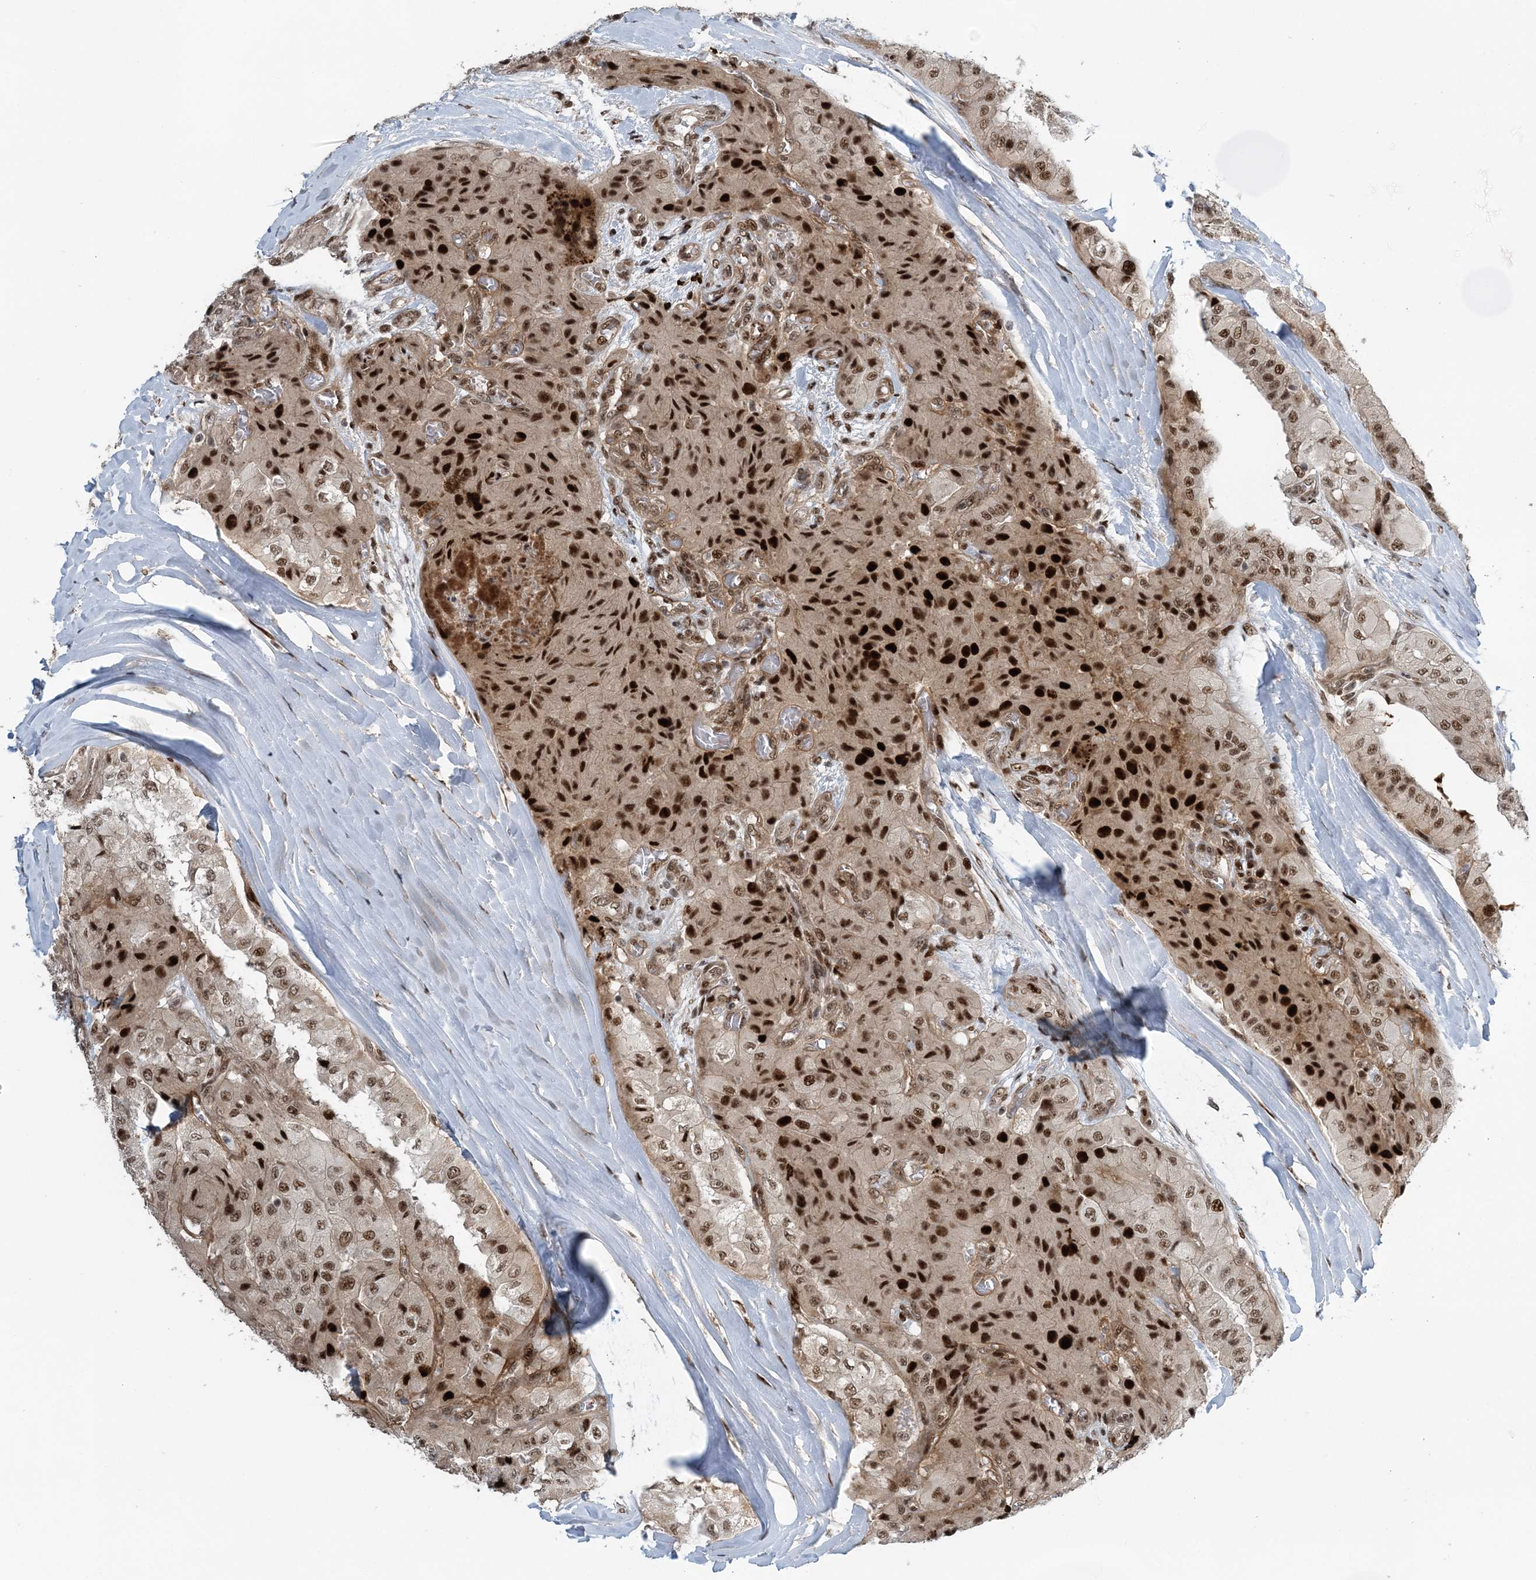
{"staining": {"intensity": "strong", "quantity": ">75%", "location": "nuclear"}, "tissue": "thyroid cancer", "cell_type": "Tumor cells", "image_type": "cancer", "snomed": [{"axis": "morphology", "description": "Papillary adenocarcinoma, NOS"}, {"axis": "topography", "description": "Thyroid gland"}], "caption": "Strong nuclear expression is seen in about >75% of tumor cells in thyroid papillary adenocarcinoma.", "gene": "CWC22", "patient": {"sex": "female", "age": 59}}